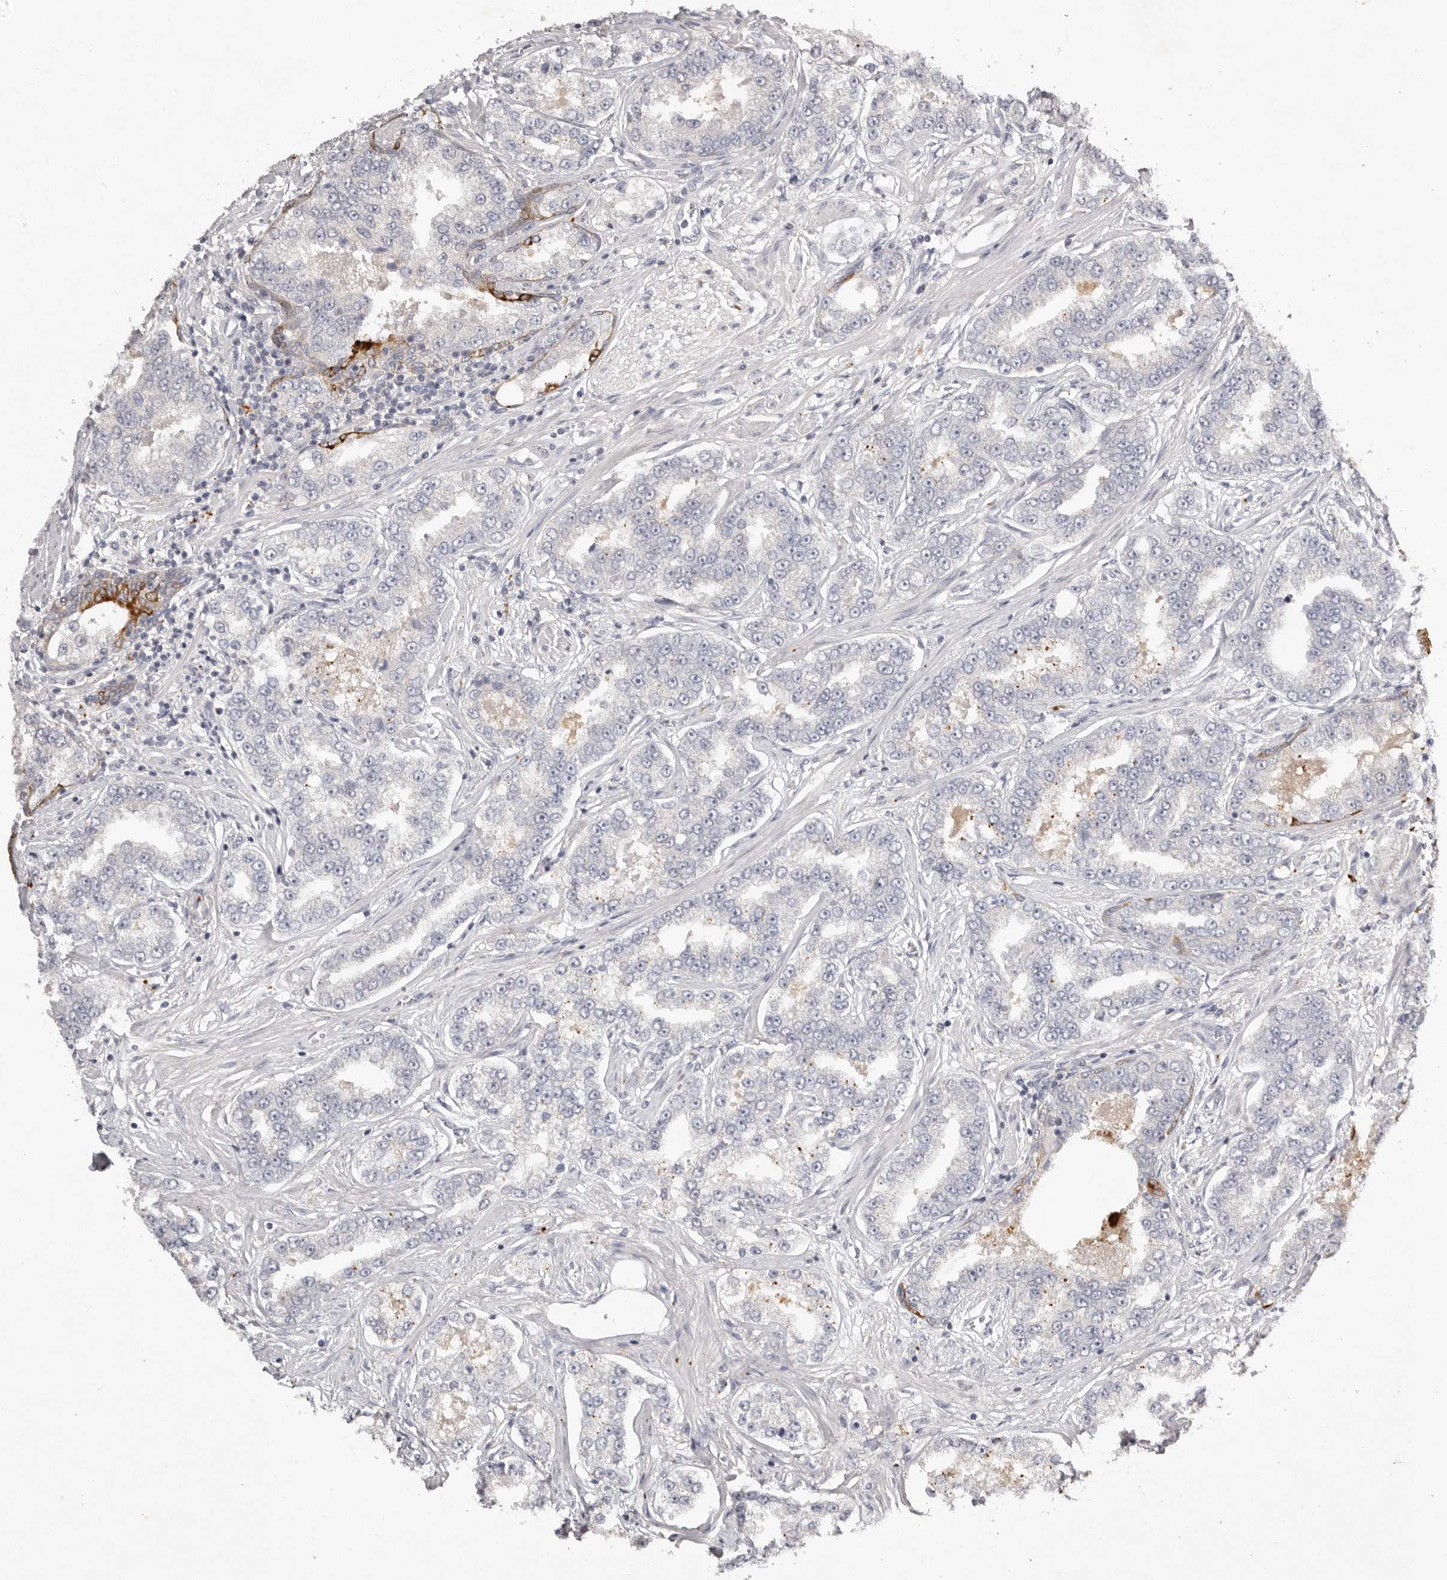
{"staining": {"intensity": "moderate", "quantity": "<25%", "location": "cytoplasmic/membranous"}, "tissue": "prostate cancer", "cell_type": "Tumor cells", "image_type": "cancer", "snomed": [{"axis": "morphology", "description": "Normal tissue, NOS"}, {"axis": "morphology", "description": "Adenocarcinoma, High grade"}, {"axis": "topography", "description": "Prostate"}], "caption": "A brown stain labels moderate cytoplasmic/membranous positivity of a protein in prostate cancer tumor cells.", "gene": "SCUBE2", "patient": {"sex": "male", "age": 83}}